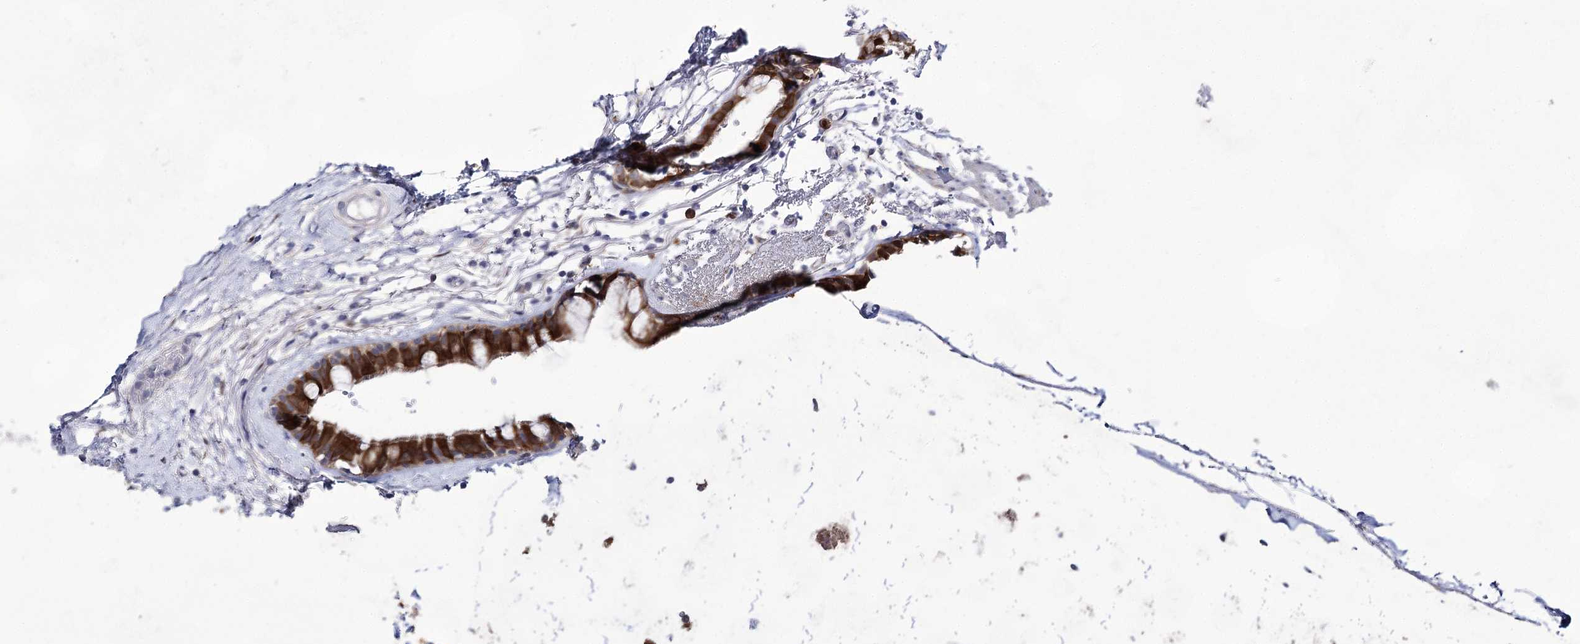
{"staining": {"intensity": "negative", "quantity": "none", "location": "none"}, "tissue": "adipose tissue", "cell_type": "Adipocytes", "image_type": "normal", "snomed": [{"axis": "morphology", "description": "Normal tissue, NOS"}, {"axis": "topography", "description": "Lymph node"}, {"axis": "topography", "description": "Bronchus"}], "caption": "IHC micrograph of unremarkable human adipose tissue stained for a protein (brown), which displays no staining in adipocytes.", "gene": "UGDH", "patient": {"sex": "male", "age": 63}}